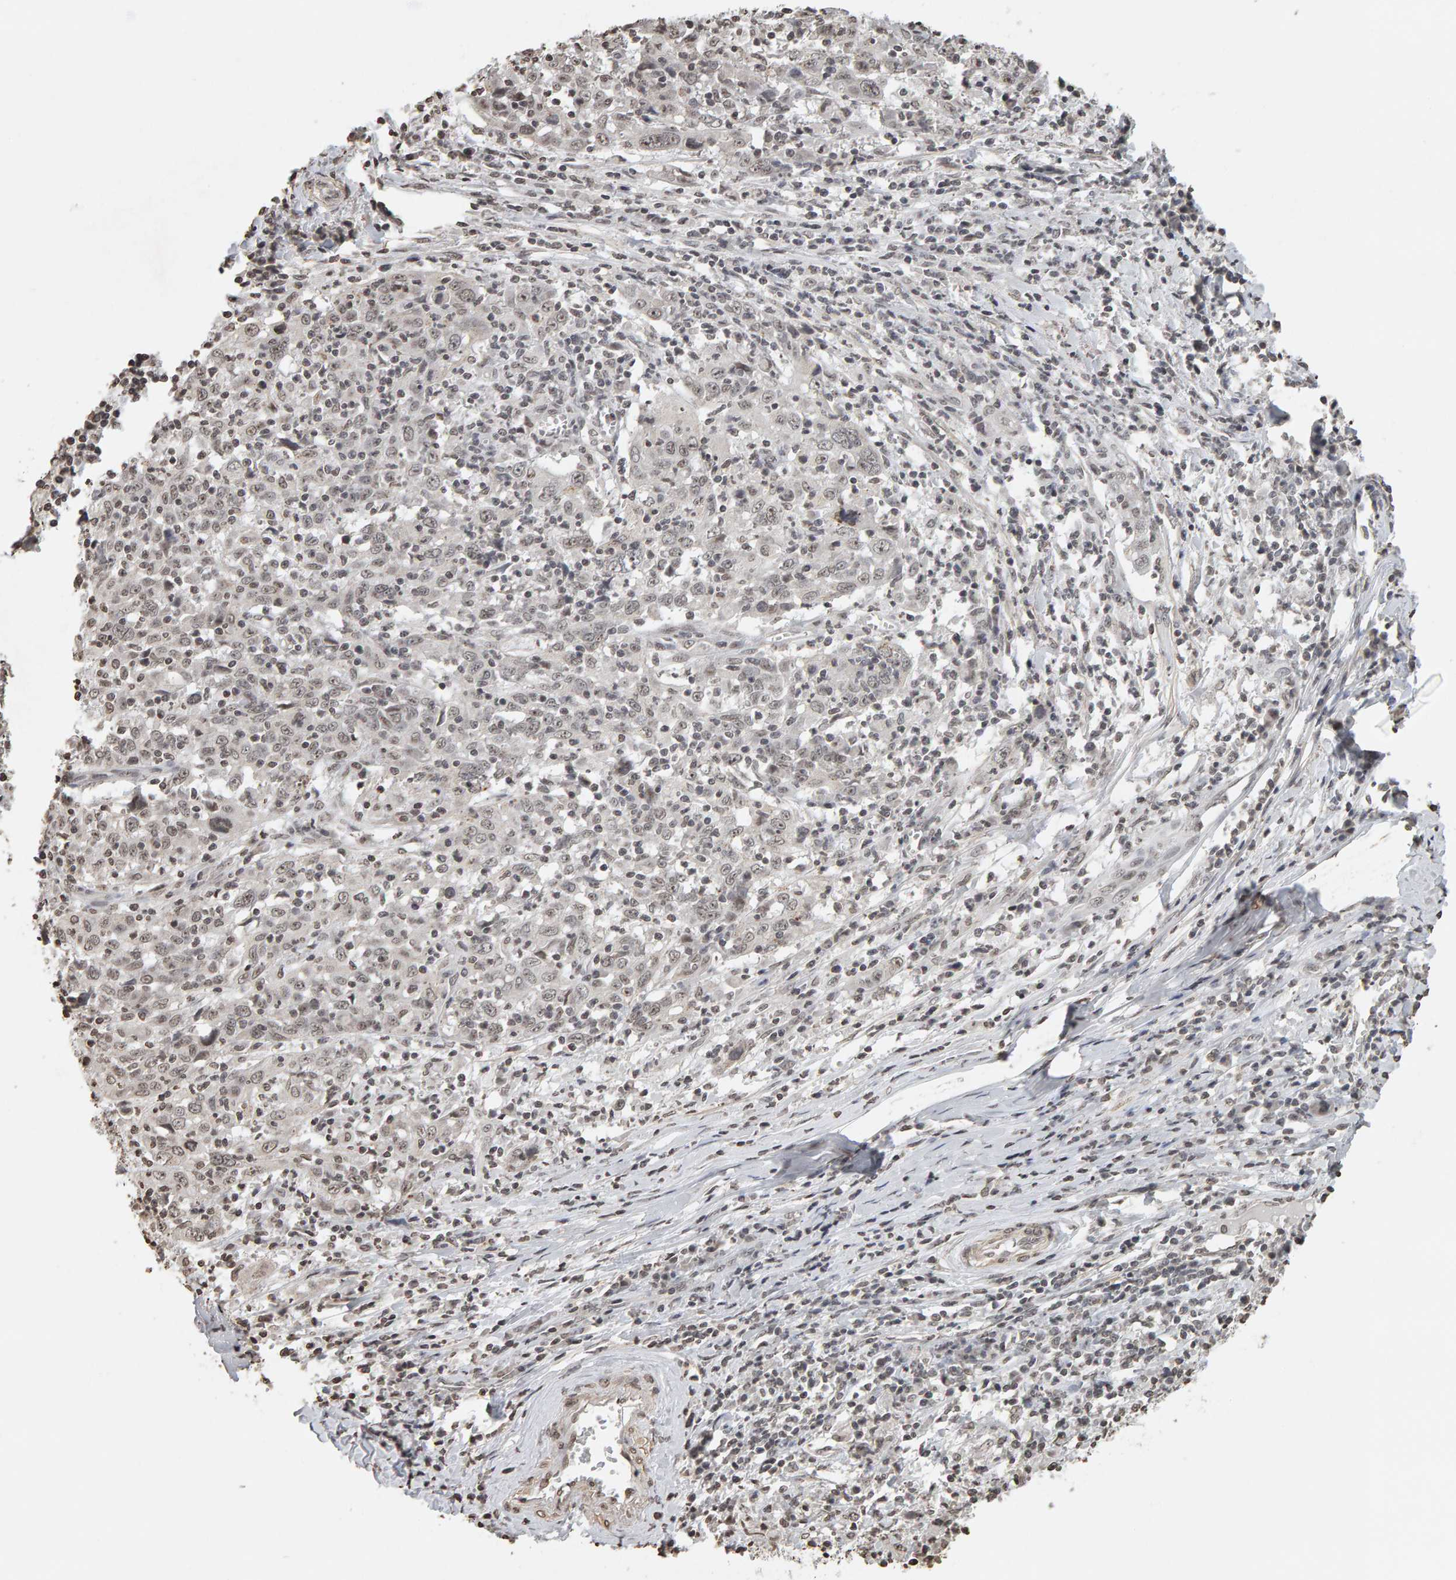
{"staining": {"intensity": "weak", "quantity": ">75%", "location": "nuclear"}, "tissue": "cervical cancer", "cell_type": "Tumor cells", "image_type": "cancer", "snomed": [{"axis": "morphology", "description": "Squamous cell carcinoma, NOS"}, {"axis": "topography", "description": "Cervix"}], "caption": "A low amount of weak nuclear expression is present in approximately >75% of tumor cells in squamous cell carcinoma (cervical) tissue.", "gene": "AFF4", "patient": {"sex": "female", "age": 46}}